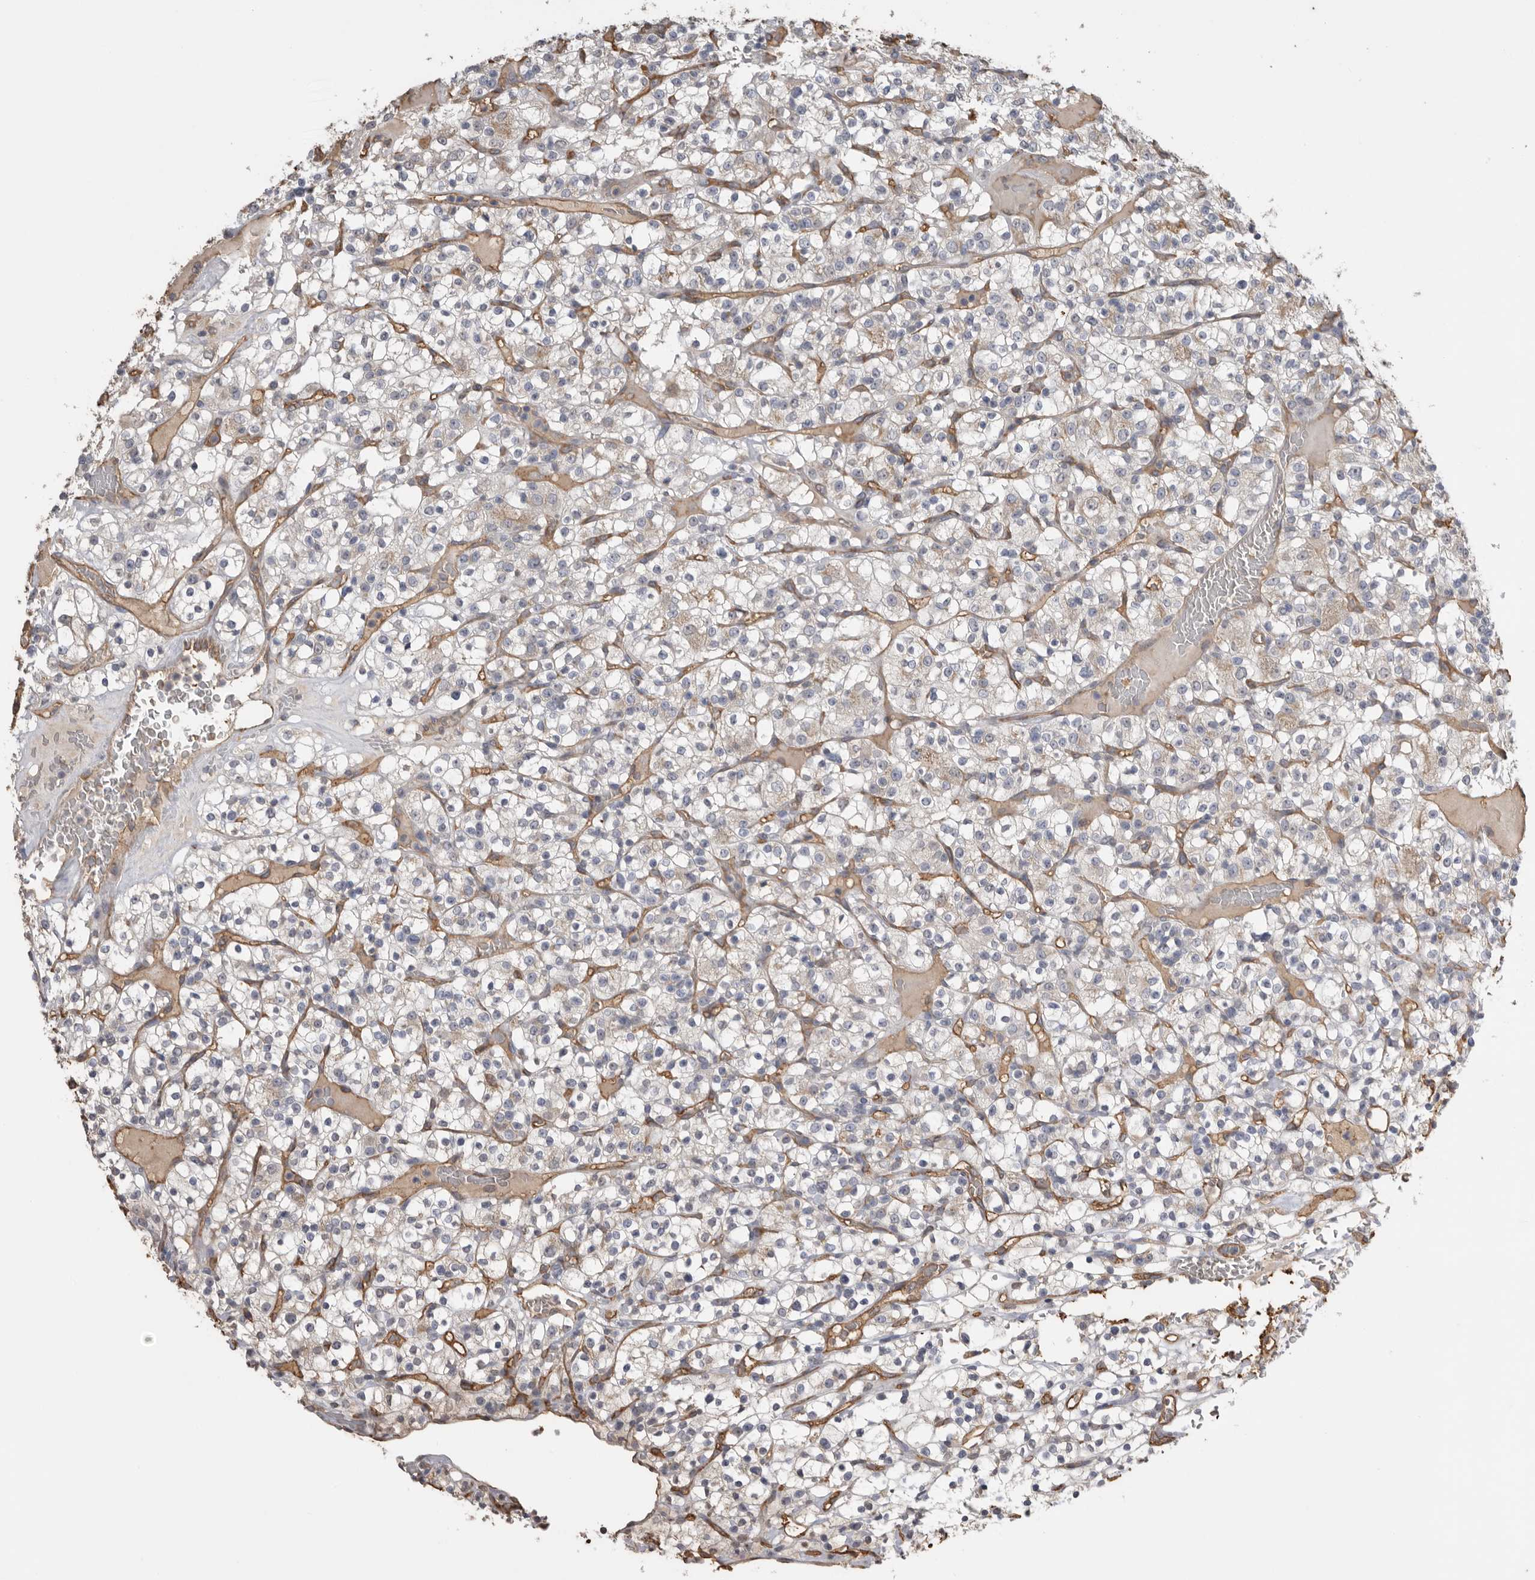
{"staining": {"intensity": "negative", "quantity": "none", "location": "none"}, "tissue": "renal cancer", "cell_type": "Tumor cells", "image_type": "cancer", "snomed": [{"axis": "morphology", "description": "Normal tissue, NOS"}, {"axis": "morphology", "description": "Adenocarcinoma, NOS"}, {"axis": "topography", "description": "Kidney"}], "caption": "Renal cancer stained for a protein using IHC shows no positivity tumor cells.", "gene": "IL27", "patient": {"sex": "female", "age": 72}}